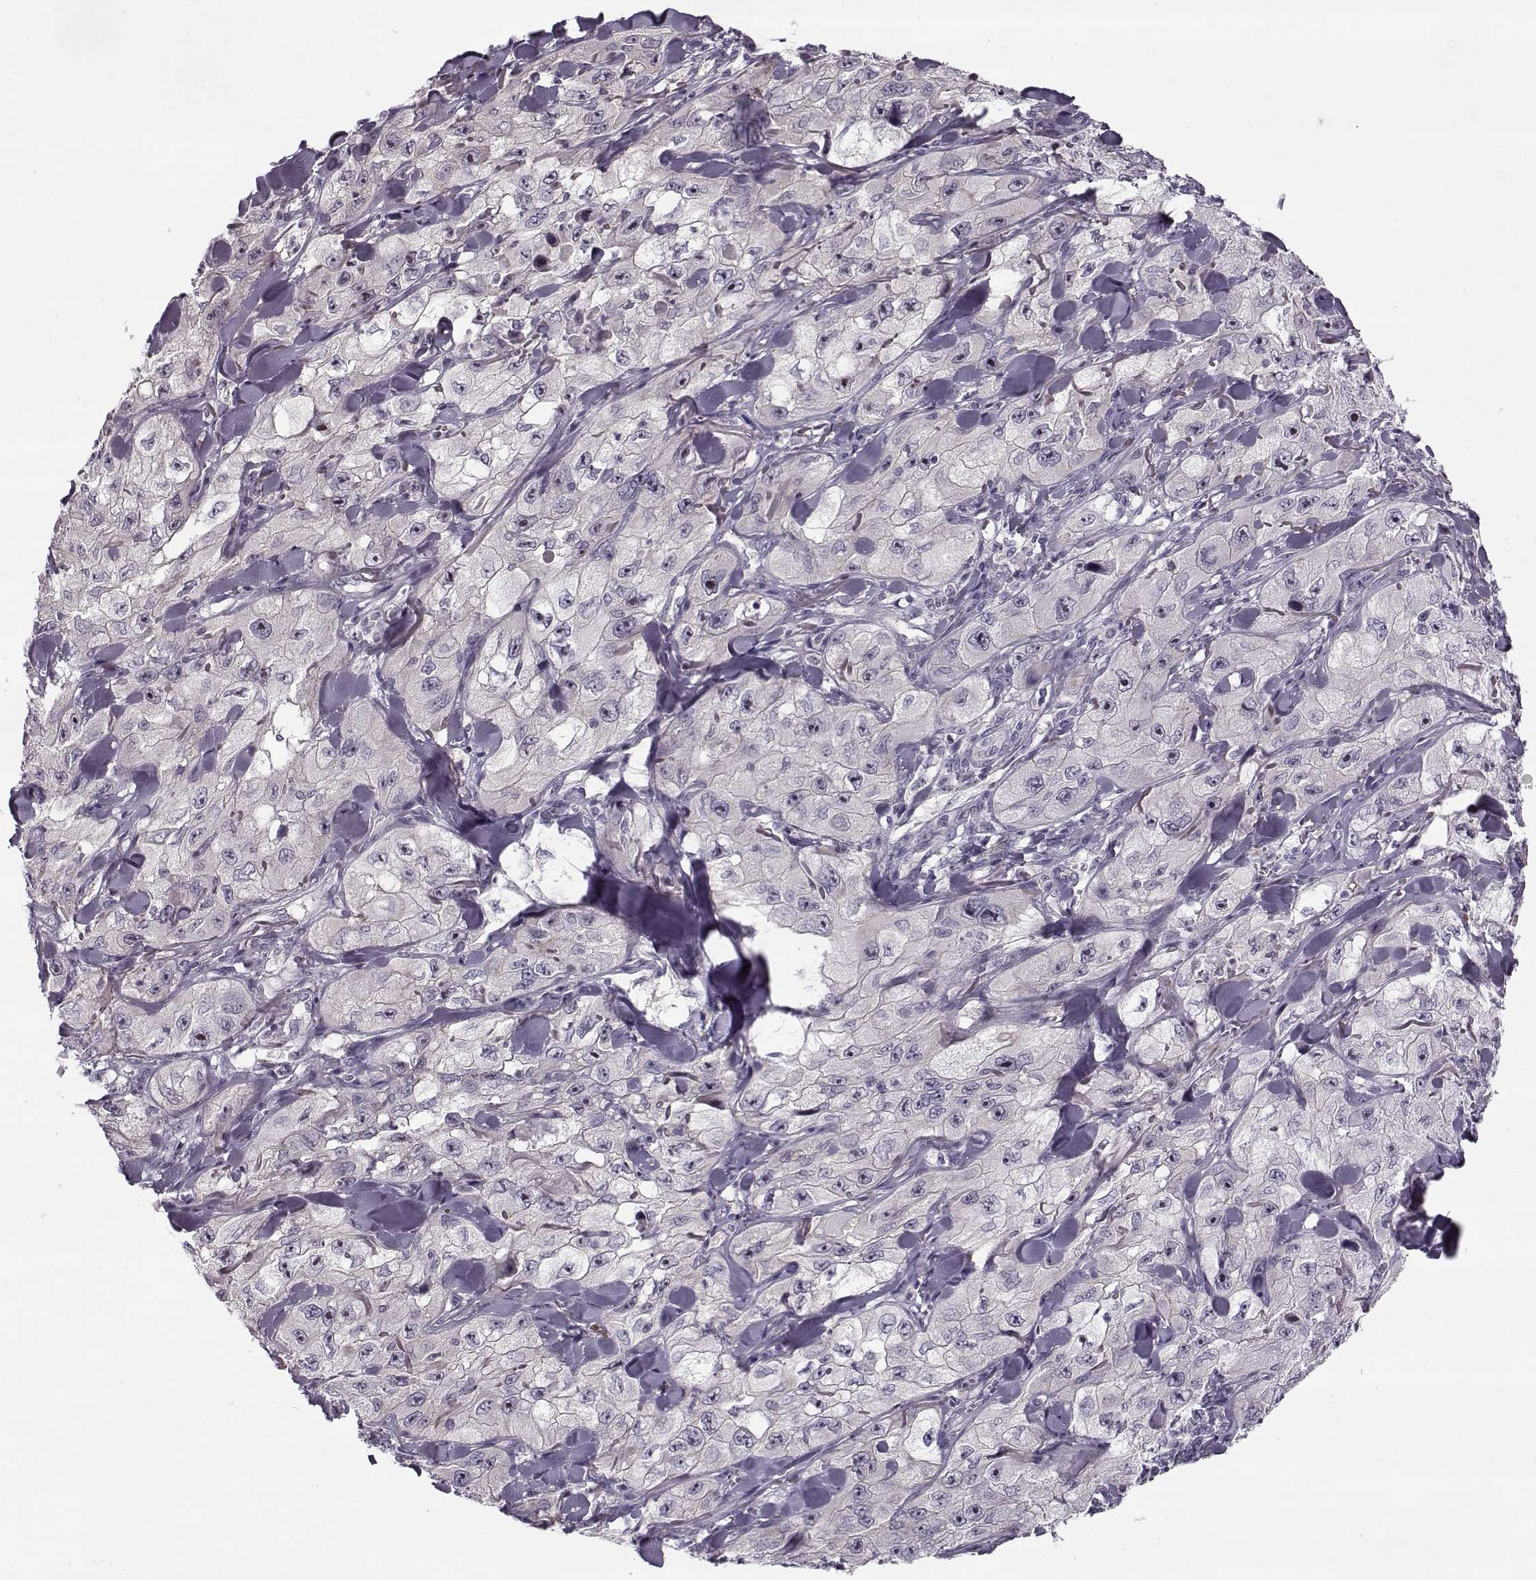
{"staining": {"intensity": "negative", "quantity": "none", "location": "none"}, "tissue": "skin cancer", "cell_type": "Tumor cells", "image_type": "cancer", "snomed": [{"axis": "morphology", "description": "Squamous cell carcinoma, NOS"}, {"axis": "topography", "description": "Skin"}, {"axis": "topography", "description": "Subcutis"}], "caption": "The photomicrograph displays no staining of tumor cells in skin cancer (squamous cell carcinoma).", "gene": "PNMT", "patient": {"sex": "male", "age": 73}}